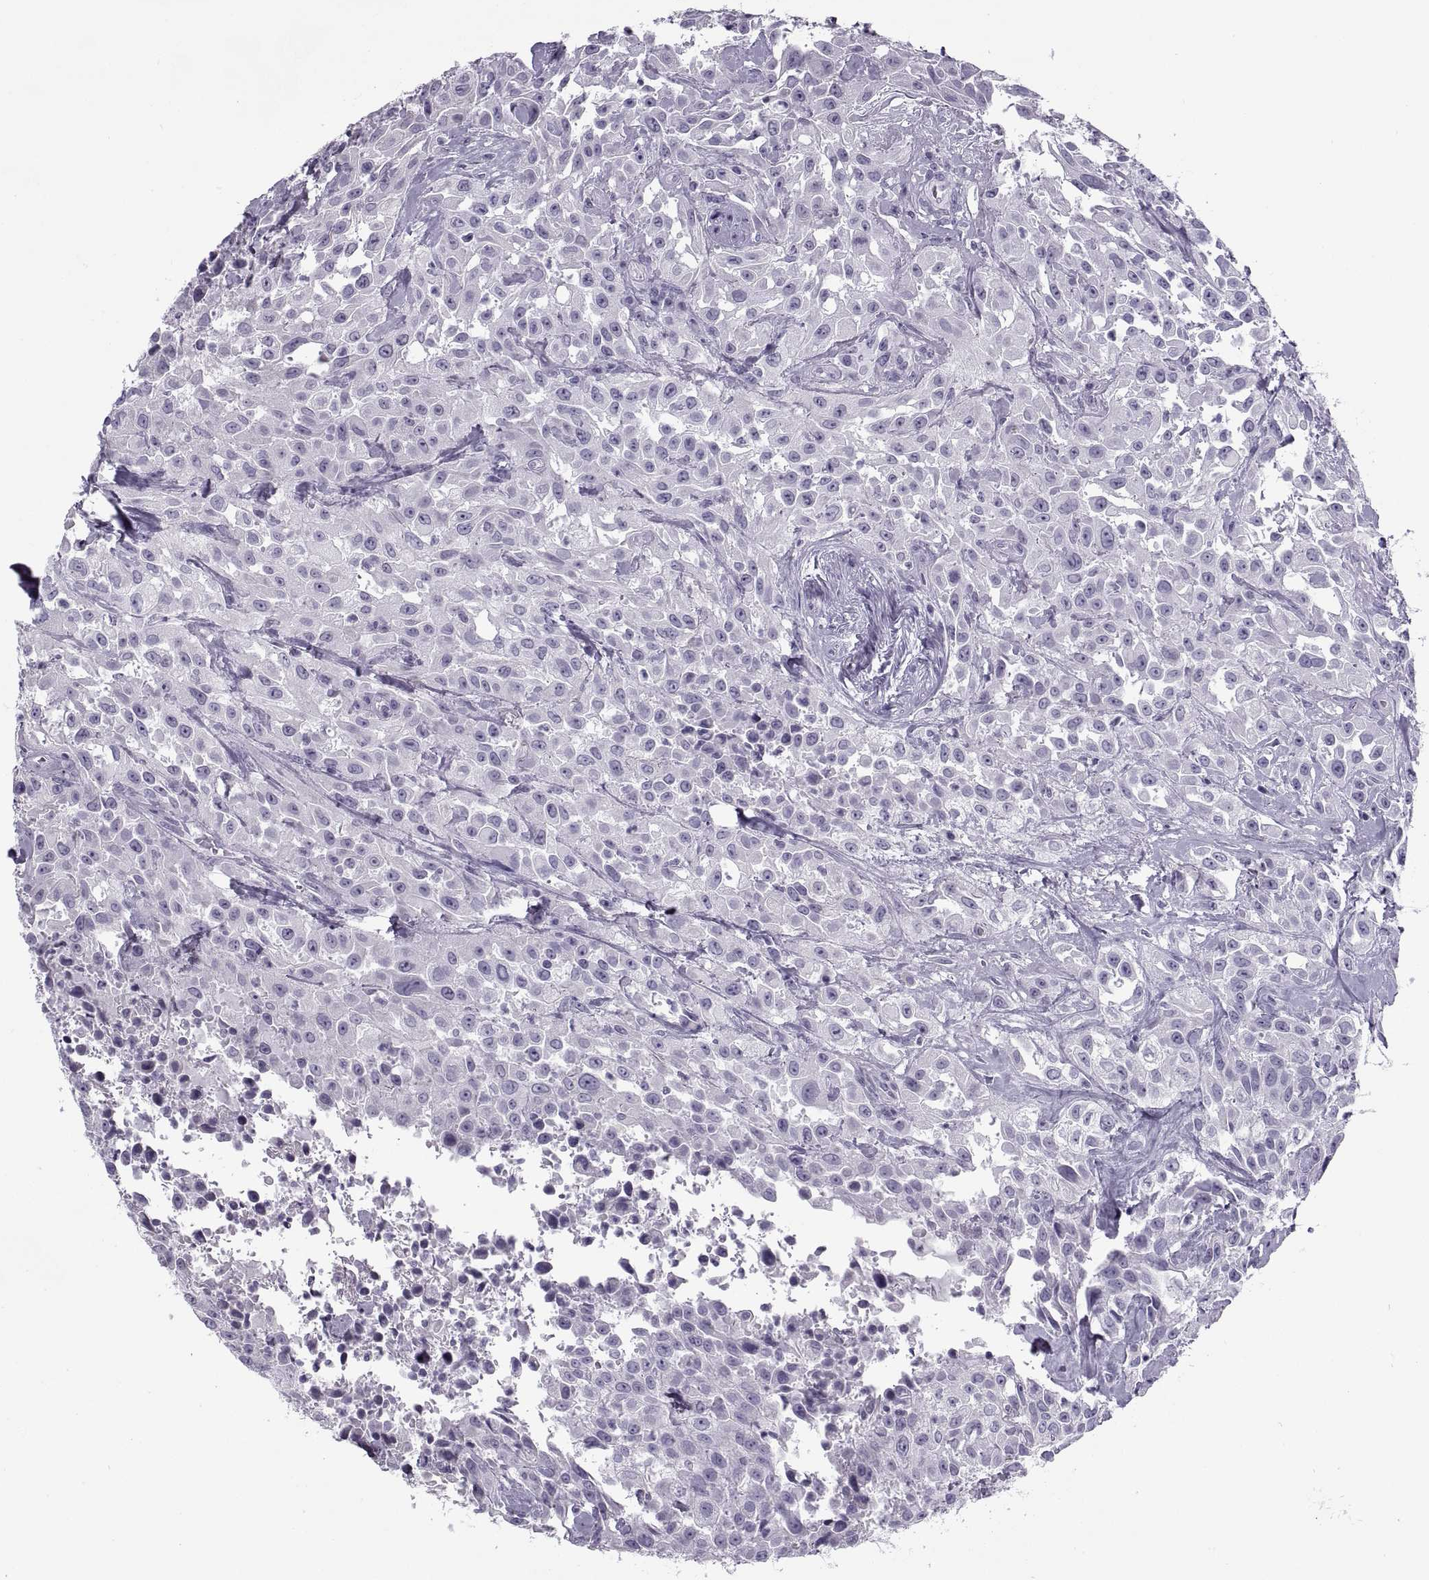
{"staining": {"intensity": "negative", "quantity": "none", "location": "none"}, "tissue": "urothelial cancer", "cell_type": "Tumor cells", "image_type": "cancer", "snomed": [{"axis": "morphology", "description": "Urothelial carcinoma, High grade"}, {"axis": "topography", "description": "Urinary bladder"}], "caption": "Immunohistochemistry photomicrograph of neoplastic tissue: human urothelial carcinoma (high-grade) stained with DAB shows no significant protein positivity in tumor cells.", "gene": "RLBP1", "patient": {"sex": "male", "age": 79}}